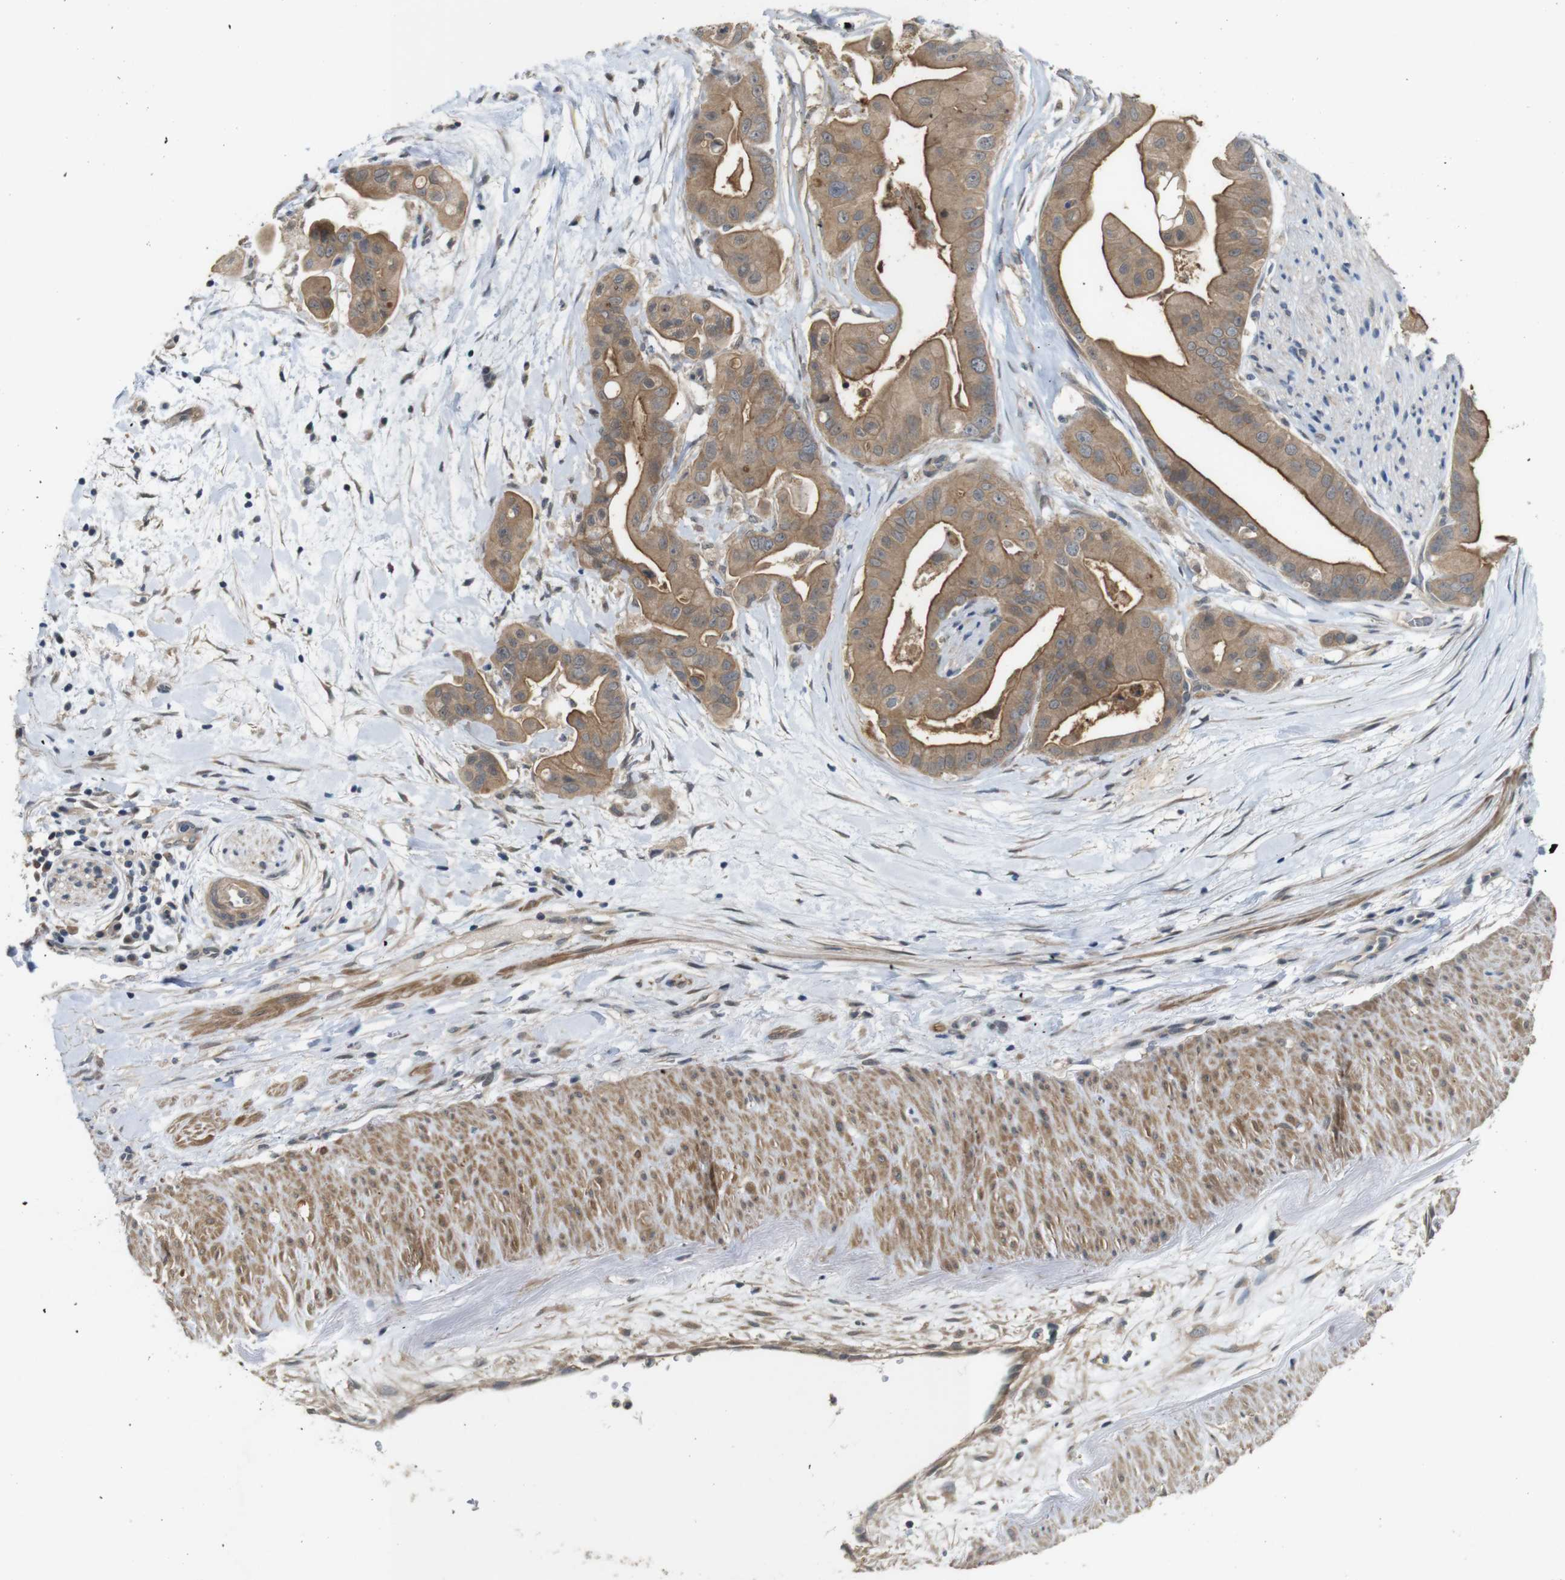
{"staining": {"intensity": "moderate", "quantity": ">75%", "location": "cytoplasmic/membranous"}, "tissue": "pancreatic cancer", "cell_type": "Tumor cells", "image_type": "cancer", "snomed": [{"axis": "morphology", "description": "Adenocarcinoma, NOS"}, {"axis": "topography", "description": "Pancreas"}], "caption": "The photomicrograph displays staining of adenocarcinoma (pancreatic), revealing moderate cytoplasmic/membranous protein positivity (brown color) within tumor cells.", "gene": "CDC34", "patient": {"sex": "female", "age": 75}}